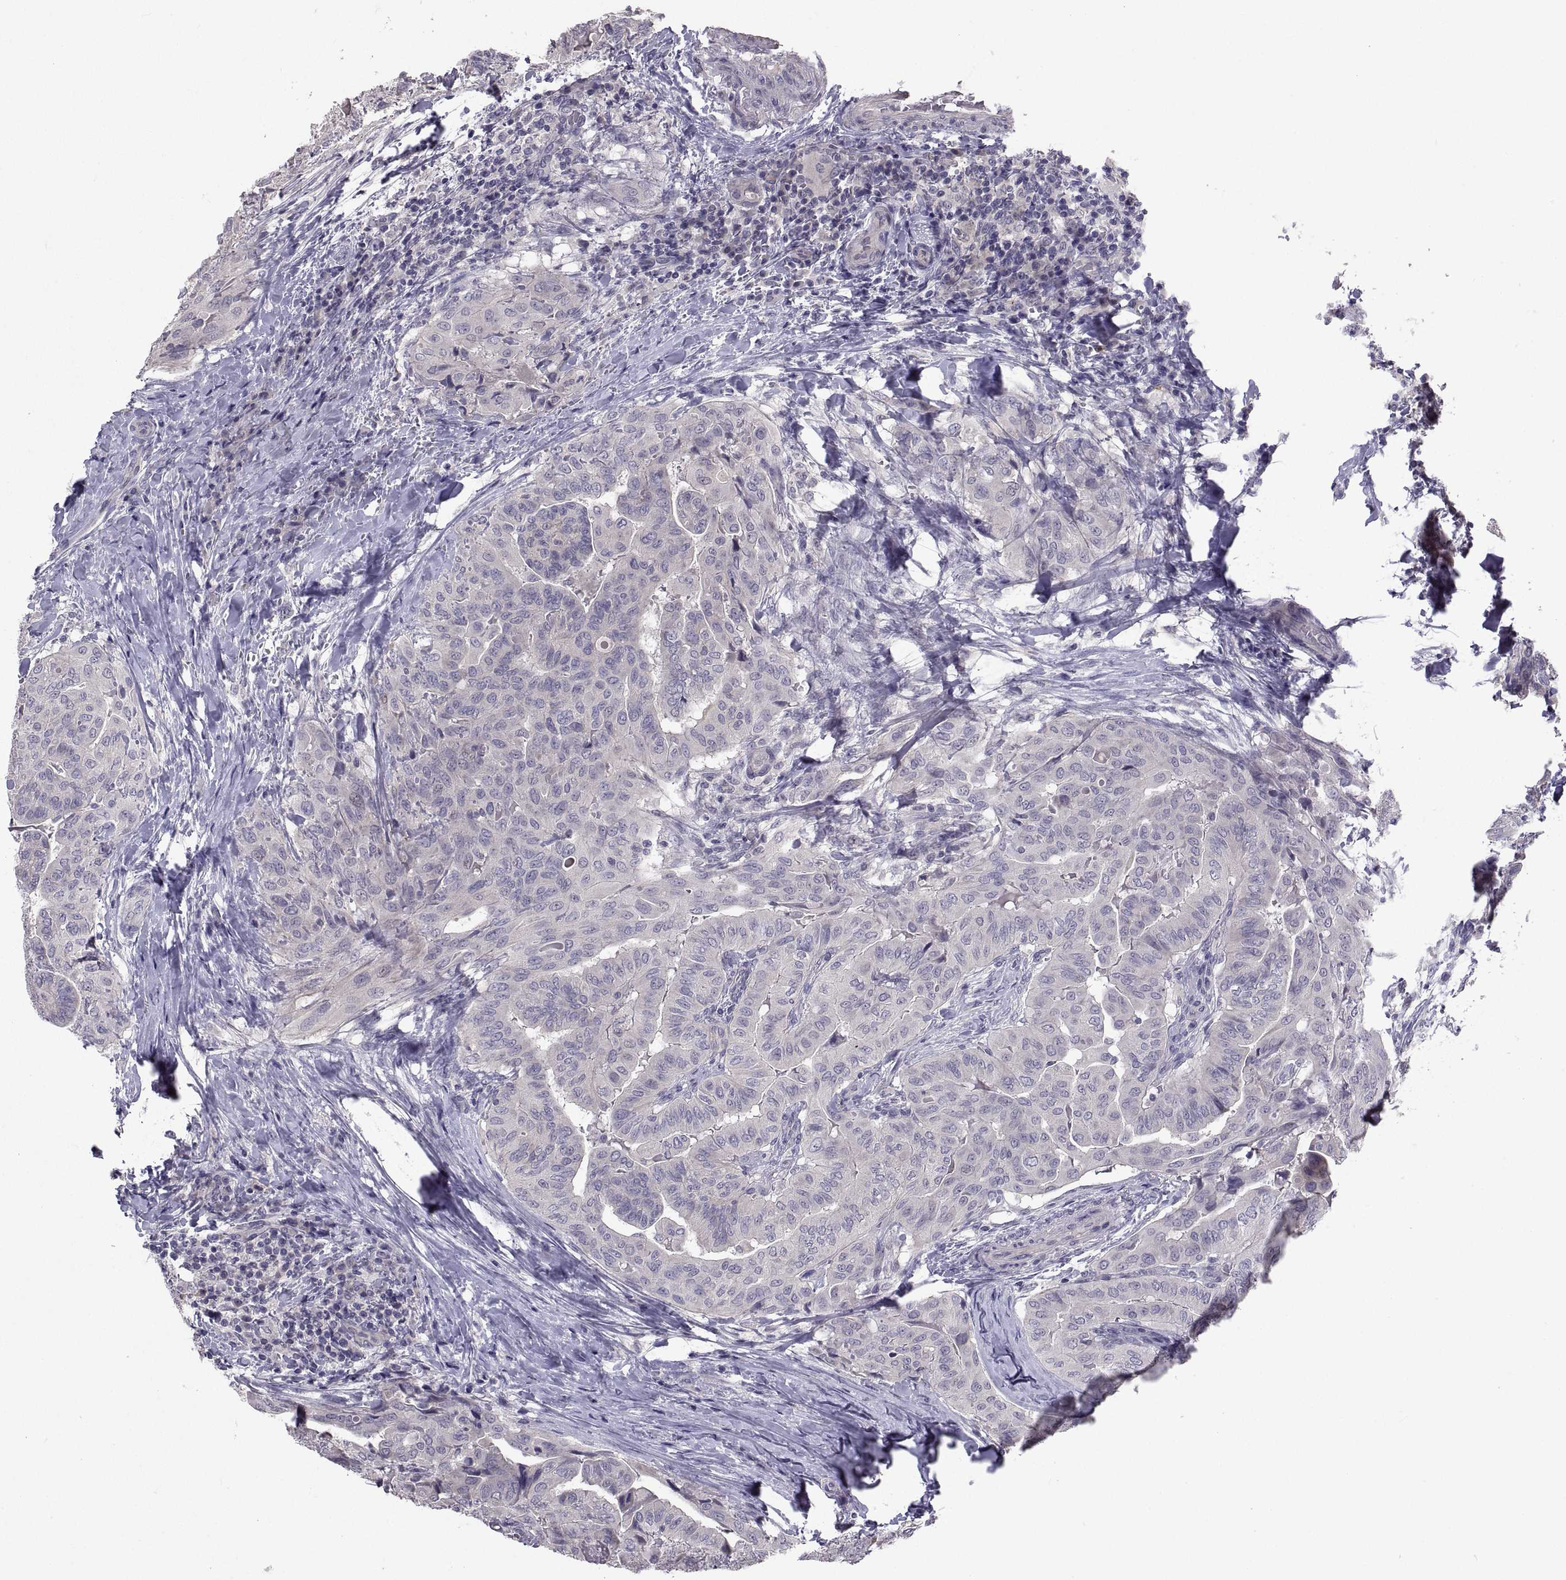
{"staining": {"intensity": "negative", "quantity": "none", "location": "none"}, "tissue": "thyroid cancer", "cell_type": "Tumor cells", "image_type": "cancer", "snomed": [{"axis": "morphology", "description": "Papillary adenocarcinoma, NOS"}, {"axis": "topography", "description": "Thyroid gland"}], "caption": "This is a photomicrograph of IHC staining of thyroid cancer (papillary adenocarcinoma), which shows no expression in tumor cells.", "gene": "NPTX2", "patient": {"sex": "female", "age": 68}}